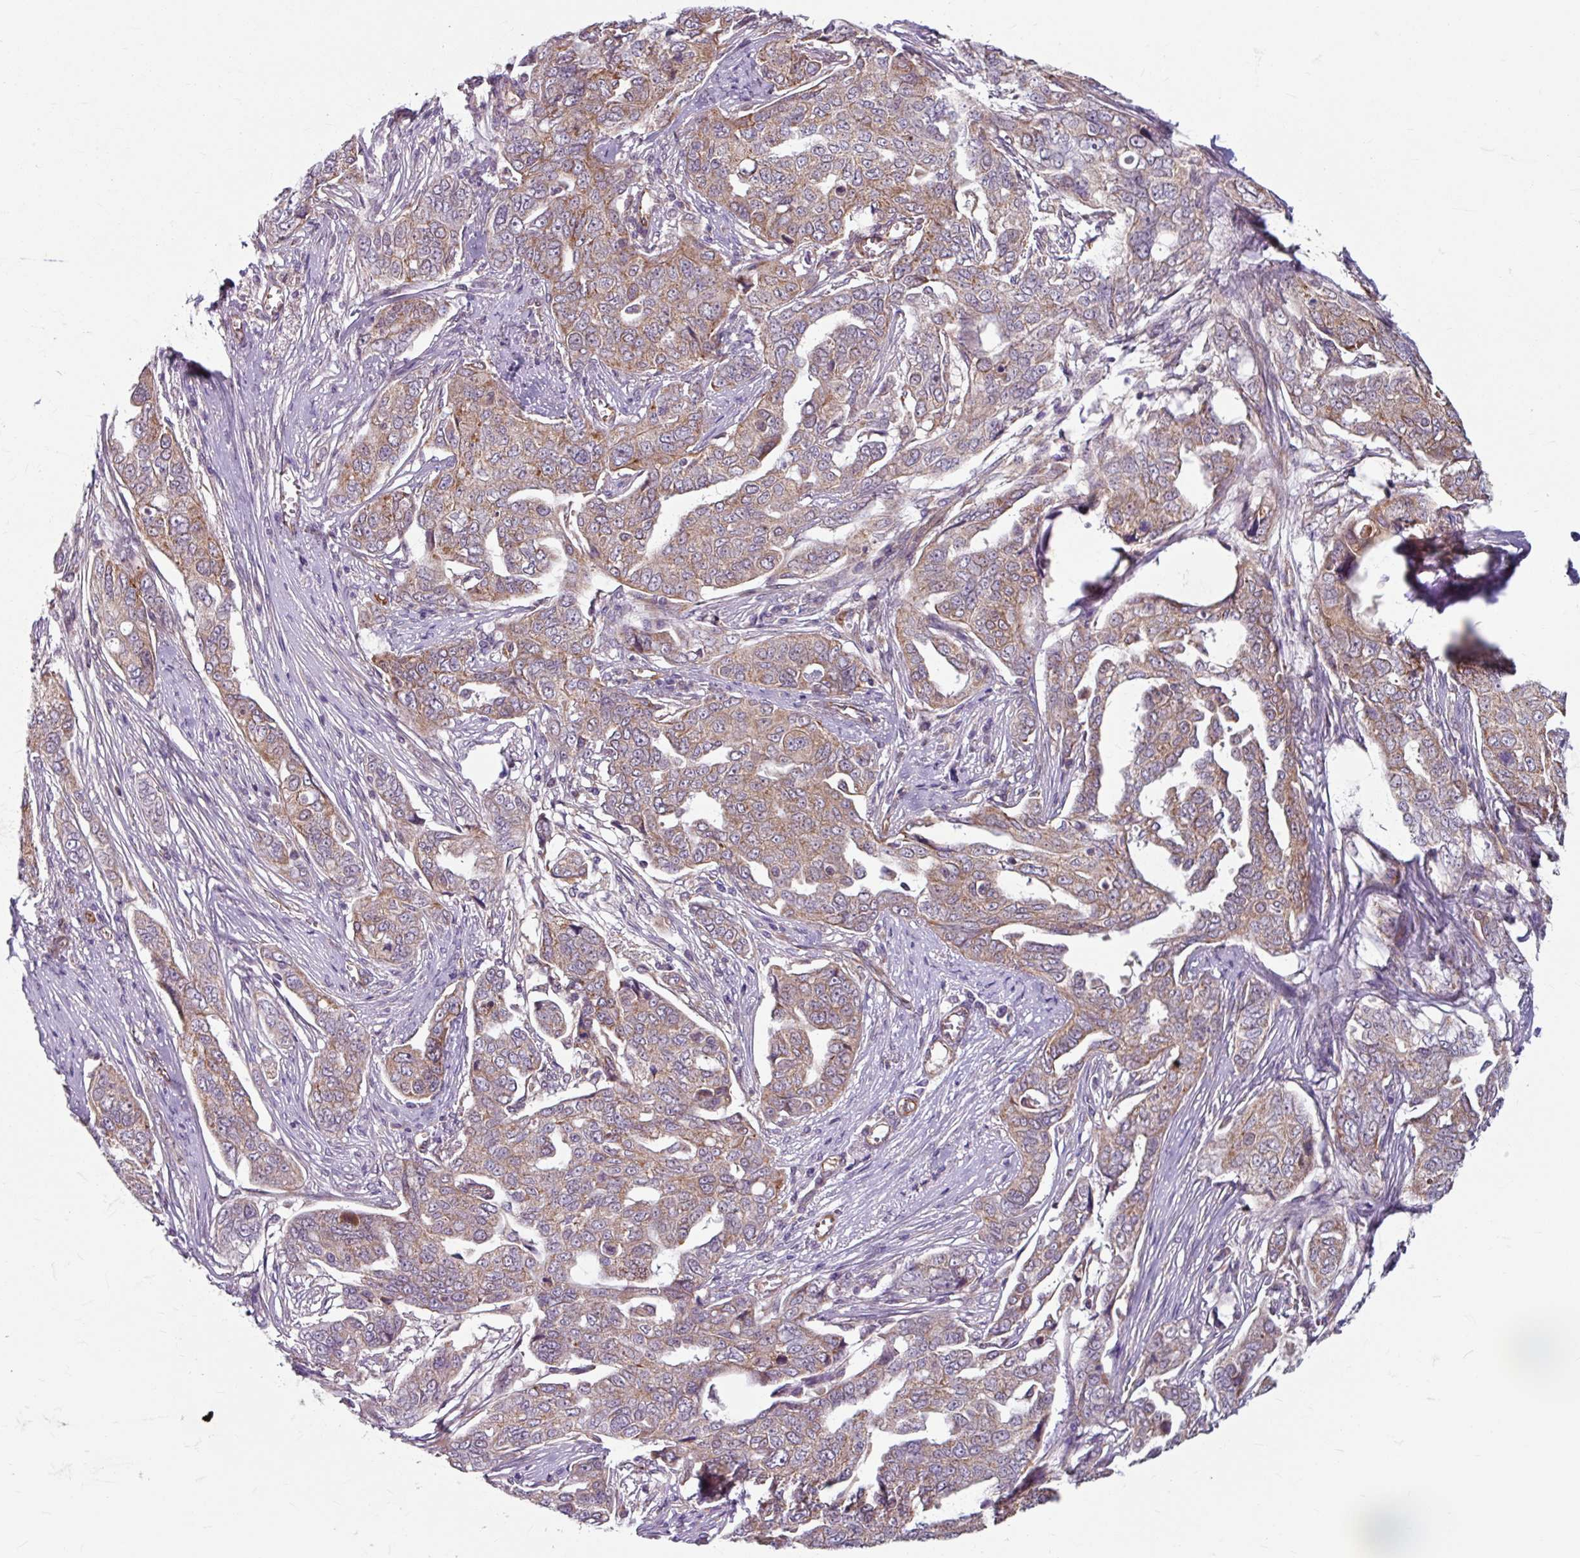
{"staining": {"intensity": "weak", "quantity": "25%-75%", "location": "cytoplasmic/membranous"}, "tissue": "ovarian cancer", "cell_type": "Tumor cells", "image_type": "cancer", "snomed": [{"axis": "morphology", "description": "Carcinoma, endometroid"}, {"axis": "topography", "description": "Ovary"}], "caption": "This image exhibits immunohistochemistry staining of endometroid carcinoma (ovarian), with low weak cytoplasmic/membranous positivity in about 25%-75% of tumor cells.", "gene": "DAAM2", "patient": {"sex": "female", "age": 70}}